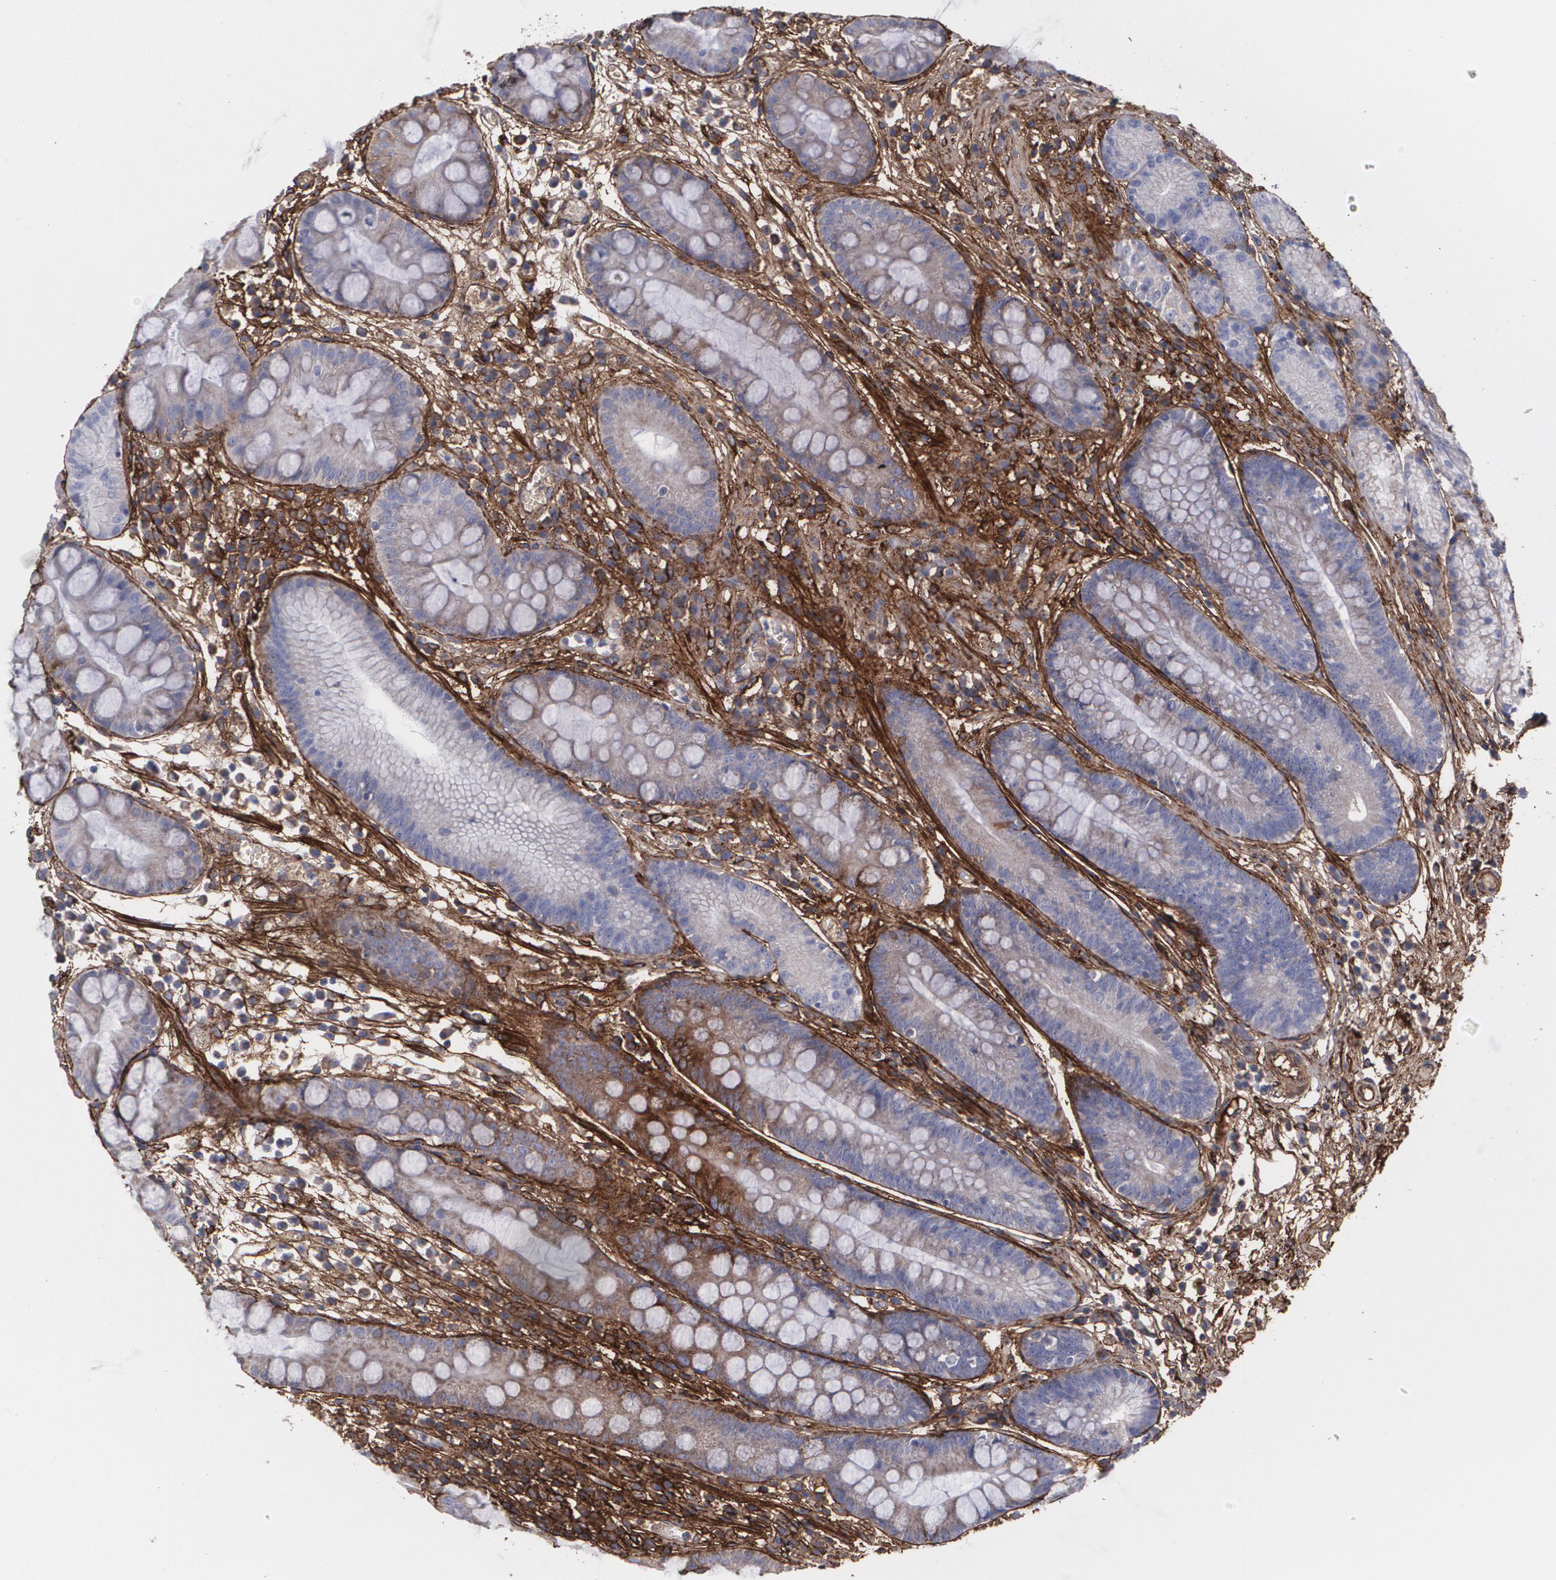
{"staining": {"intensity": "moderate", "quantity": ">75%", "location": "cytoplasmic/membranous"}, "tissue": "stomach", "cell_type": "Glandular cells", "image_type": "normal", "snomed": [{"axis": "morphology", "description": "Normal tissue, NOS"}, {"axis": "morphology", "description": "Inflammation, NOS"}, {"axis": "topography", "description": "Stomach, lower"}], "caption": "A high-resolution image shows immunohistochemistry (IHC) staining of benign stomach, which exhibits moderate cytoplasmic/membranous expression in approximately >75% of glandular cells. Nuclei are stained in blue.", "gene": "FBLN1", "patient": {"sex": "male", "age": 59}}